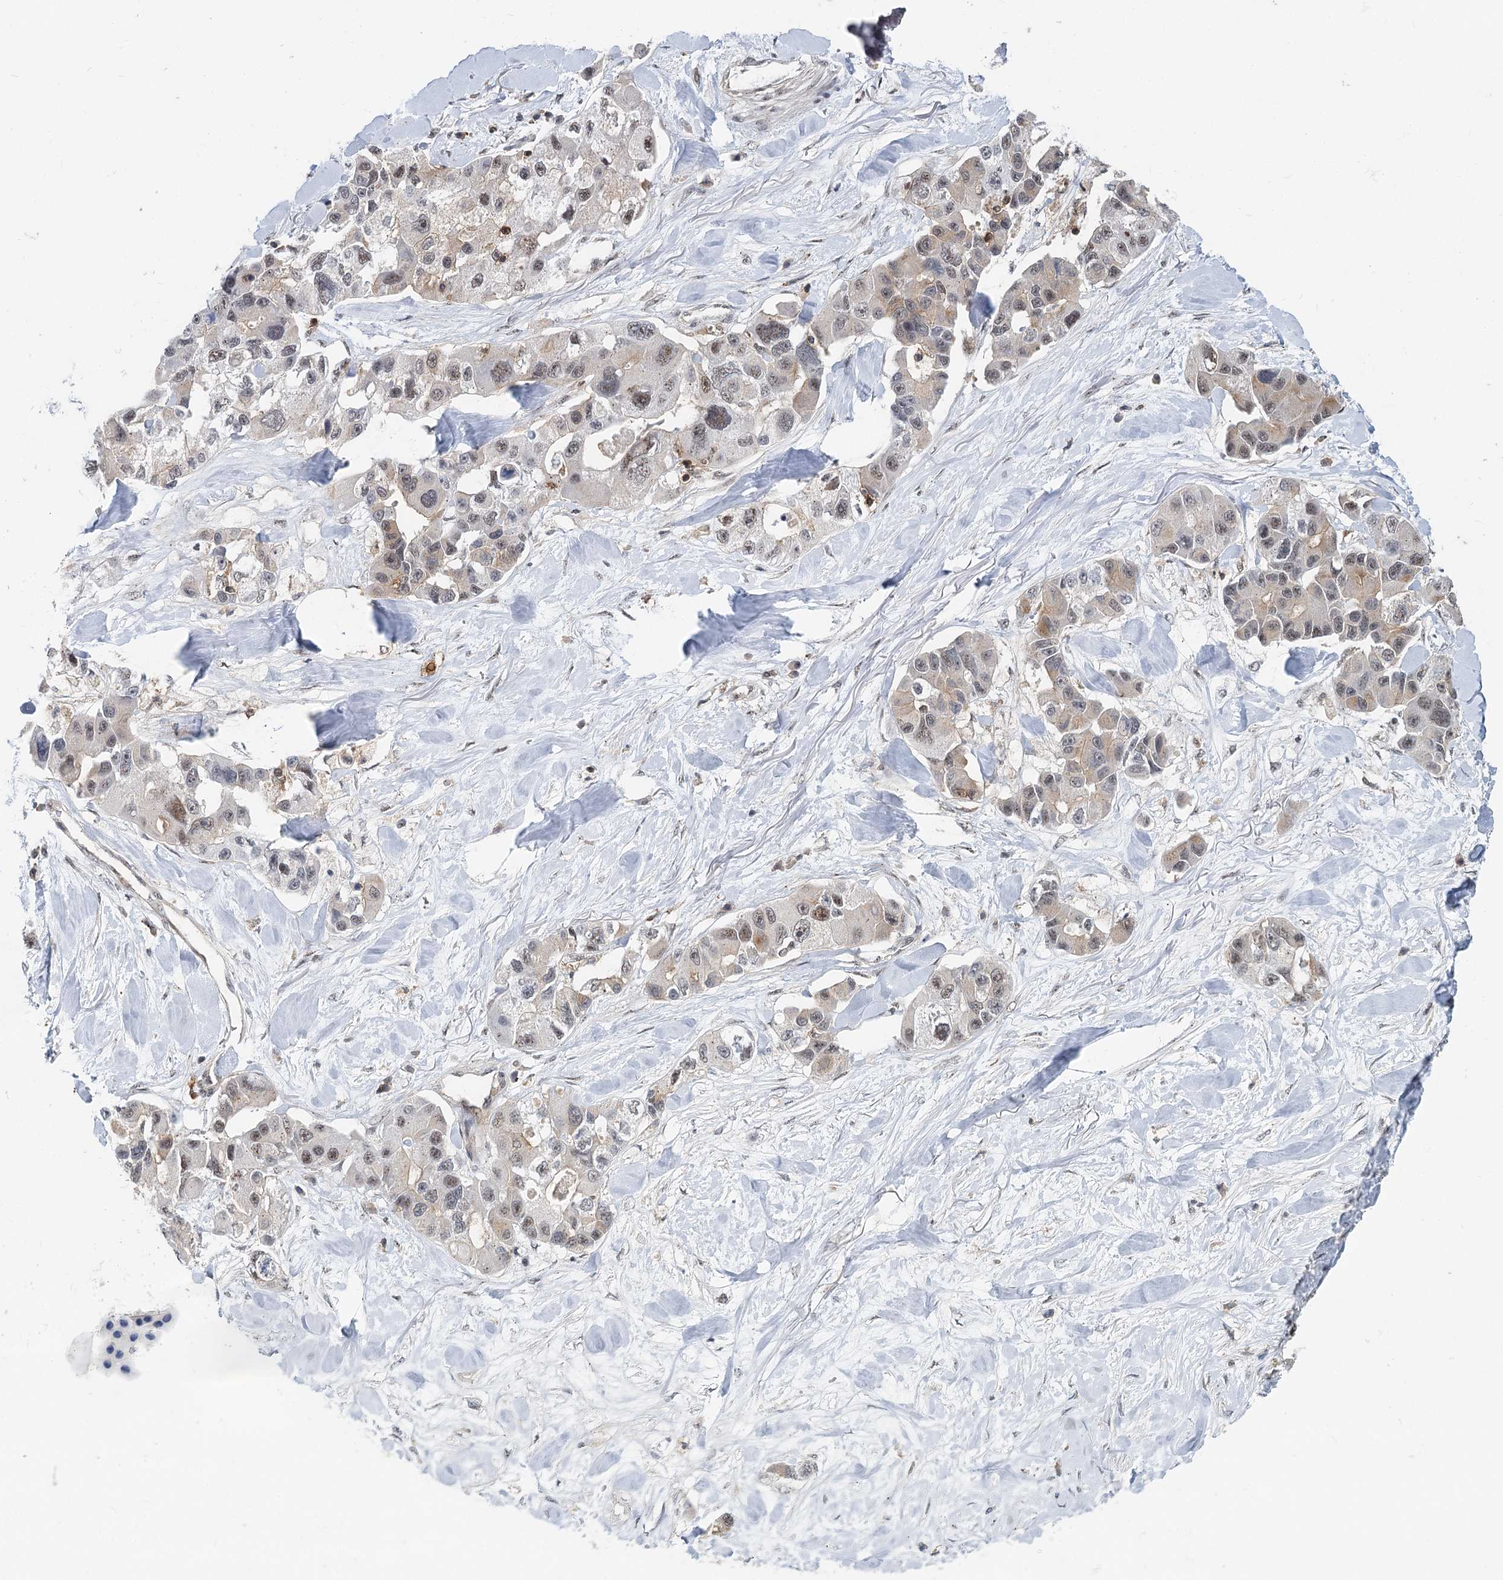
{"staining": {"intensity": "moderate", "quantity": "<25%", "location": "cytoplasmic/membranous,nuclear"}, "tissue": "lung cancer", "cell_type": "Tumor cells", "image_type": "cancer", "snomed": [{"axis": "morphology", "description": "Adenocarcinoma, NOS"}, {"axis": "topography", "description": "Lung"}], "caption": "A brown stain shows moderate cytoplasmic/membranous and nuclear expression of a protein in human lung adenocarcinoma tumor cells.", "gene": "CDC42SE2", "patient": {"sex": "female", "age": 54}}